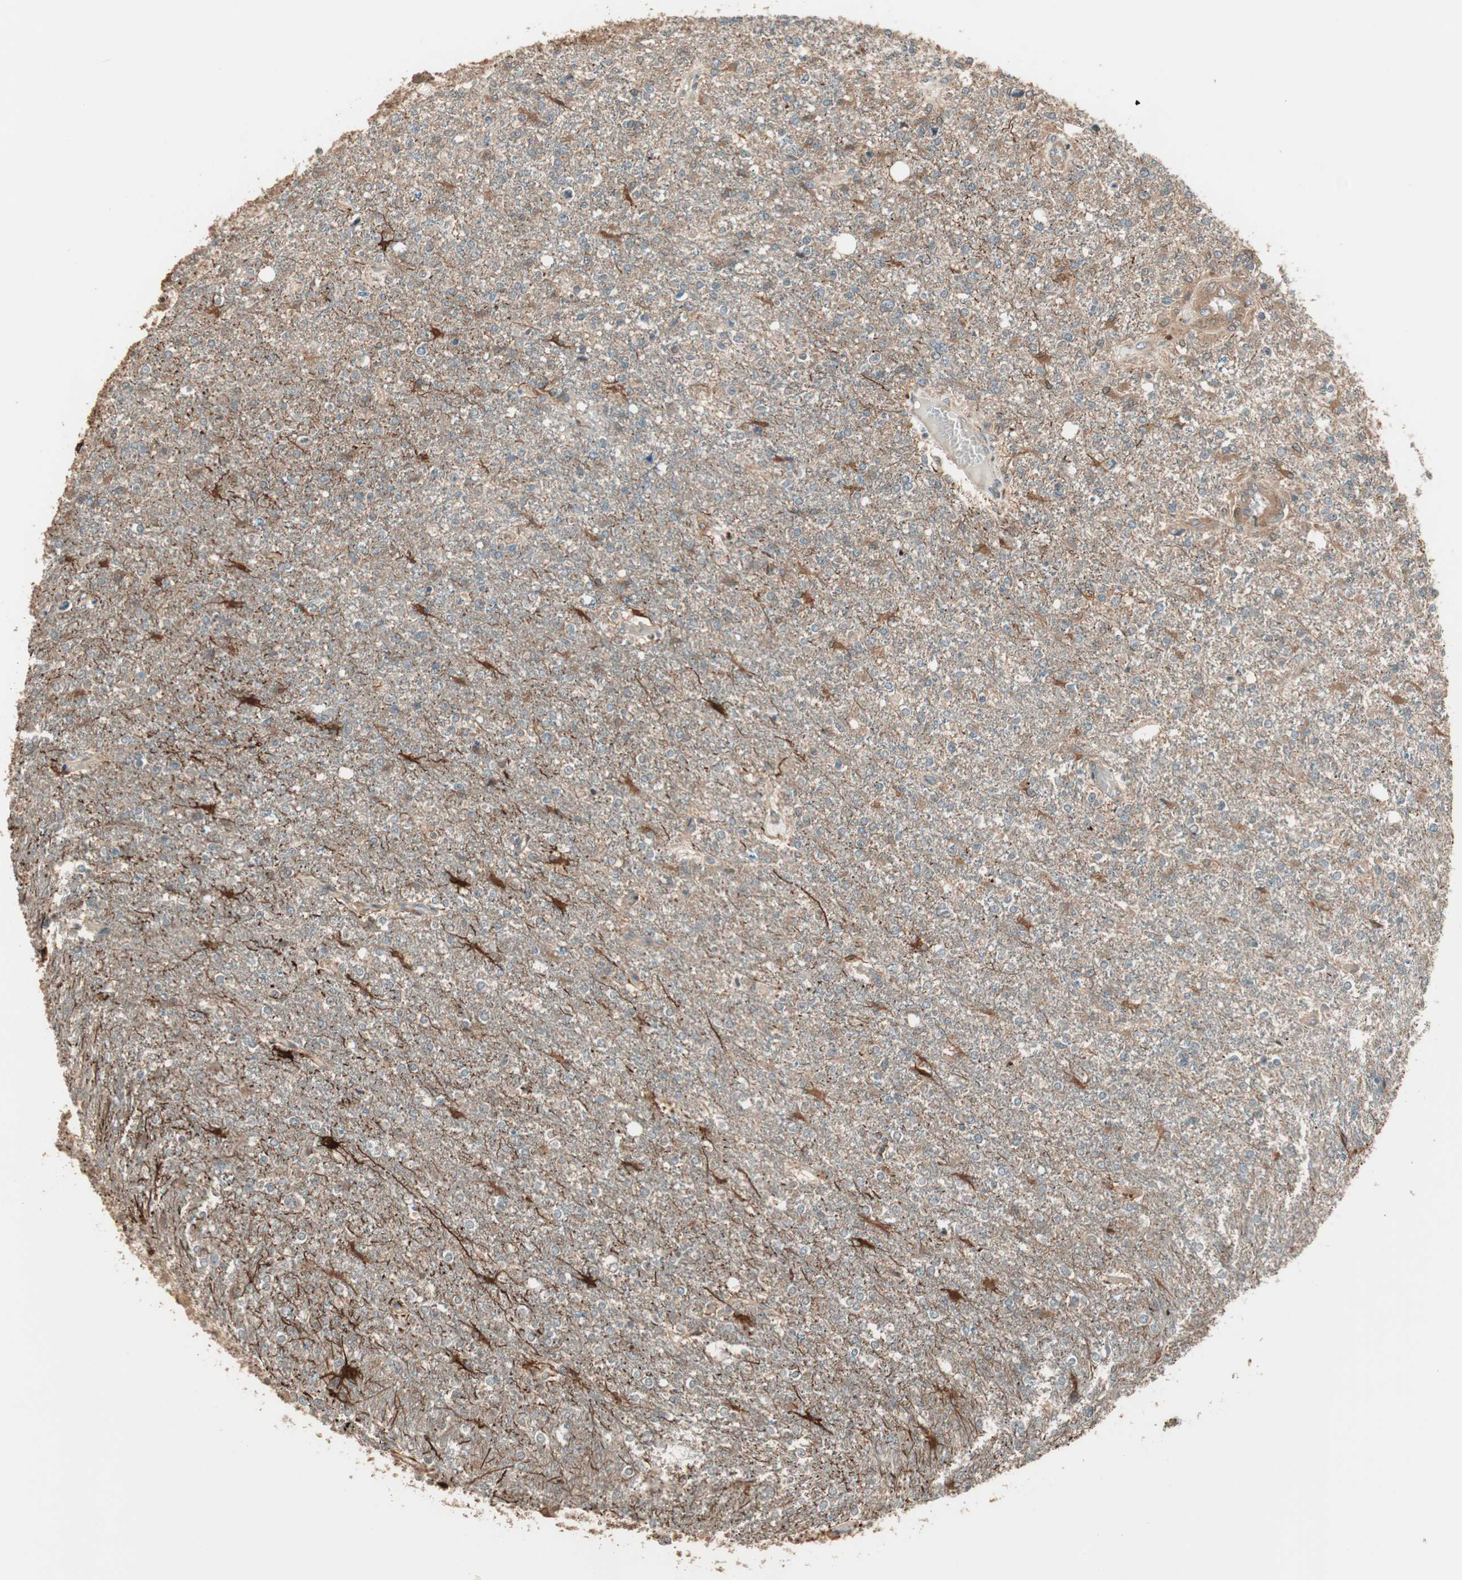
{"staining": {"intensity": "moderate", "quantity": ">75%", "location": "cytoplasmic/membranous"}, "tissue": "glioma", "cell_type": "Tumor cells", "image_type": "cancer", "snomed": [{"axis": "morphology", "description": "Glioma, malignant, High grade"}, {"axis": "topography", "description": "Cerebral cortex"}], "caption": "Immunohistochemistry (IHC) image of human malignant glioma (high-grade) stained for a protein (brown), which shows medium levels of moderate cytoplasmic/membranous staining in about >75% of tumor cells.", "gene": "CNOT4", "patient": {"sex": "male", "age": 76}}